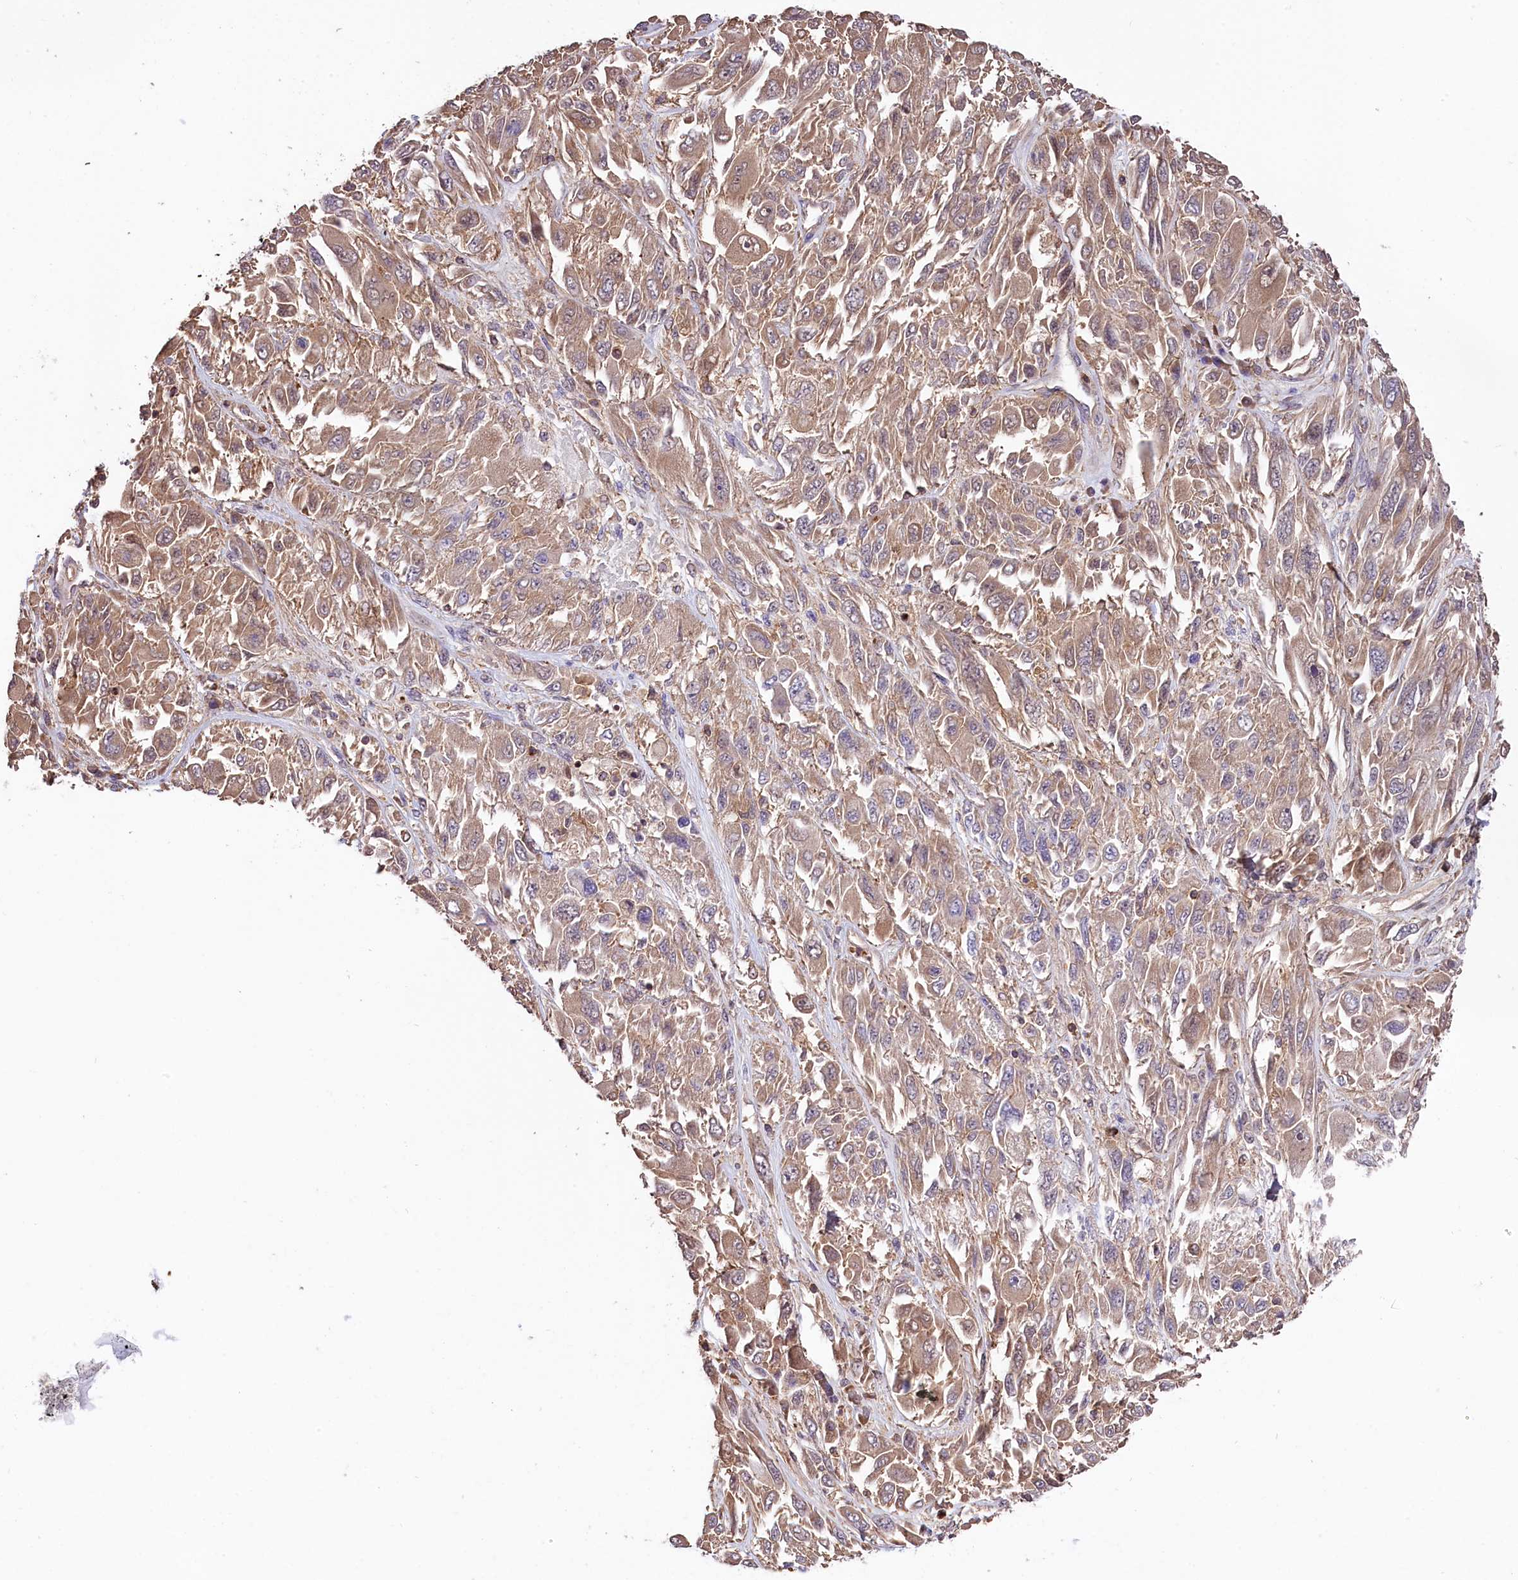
{"staining": {"intensity": "weak", "quantity": ">75%", "location": "cytoplasmic/membranous"}, "tissue": "melanoma", "cell_type": "Tumor cells", "image_type": "cancer", "snomed": [{"axis": "morphology", "description": "Malignant melanoma, NOS"}, {"axis": "topography", "description": "Skin"}], "caption": "DAB (3,3'-diaminobenzidine) immunohistochemical staining of malignant melanoma exhibits weak cytoplasmic/membranous protein staining in about >75% of tumor cells.", "gene": "SKIDA1", "patient": {"sex": "female", "age": 91}}